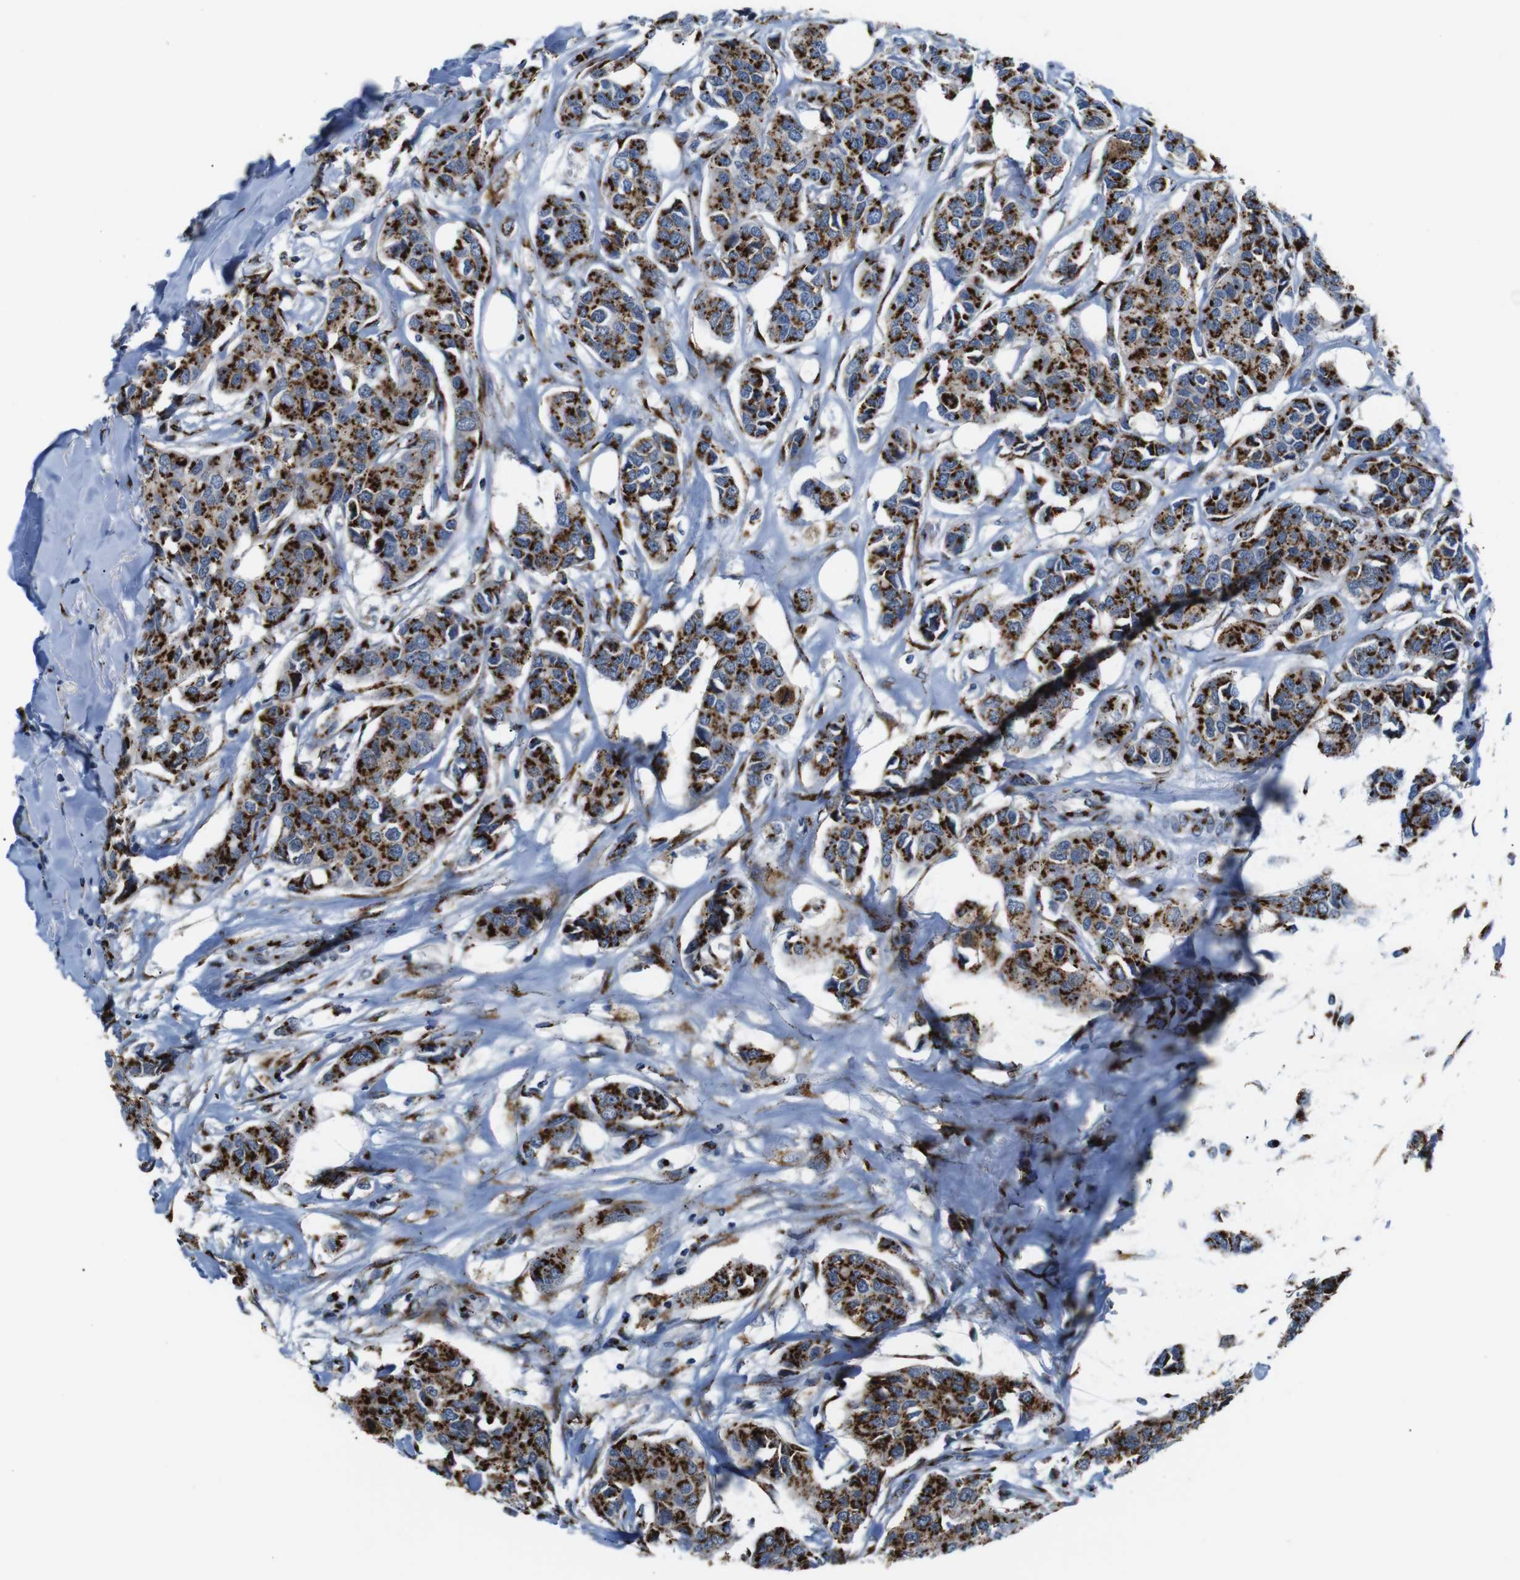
{"staining": {"intensity": "strong", "quantity": ">75%", "location": "cytoplasmic/membranous"}, "tissue": "breast cancer", "cell_type": "Tumor cells", "image_type": "cancer", "snomed": [{"axis": "morphology", "description": "Duct carcinoma"}, {"axis": "topography", "description": "Breast"}], "caption": "Protein expression analysis of invasive ductal carcinoma (breast) exhibits strong cytoplasmic/membranous expression in approximately >75% of tumor cells.", "gene": "TGOLN2", "patient": {"sex": "female", "age": 80}}